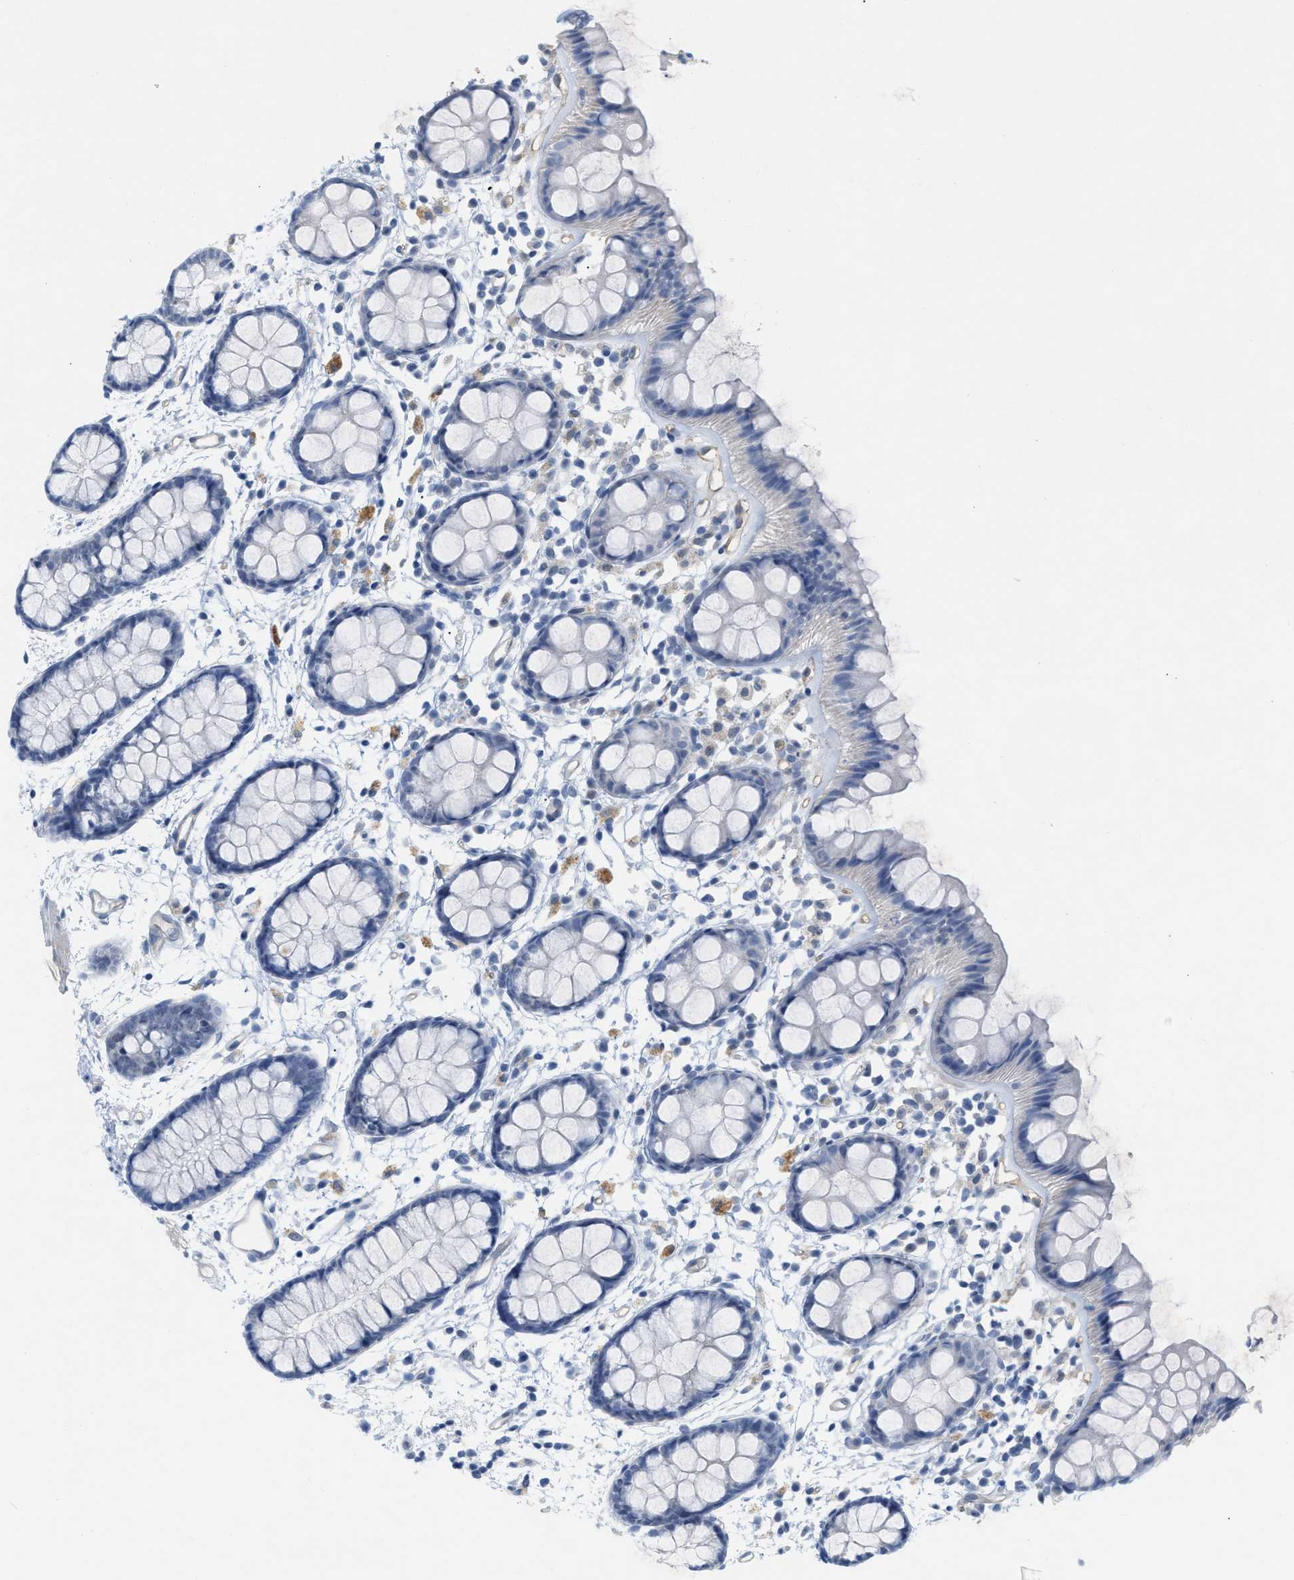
{"staining": {"intensity": "negative", "quantity": "none", "location": "none"}, "tissue": "rectum", "cell_type": "Glandular cells", "image_type": "normal", "snomed": [{"axis": "morphology", "description": "Normal tissue, NOS"}, {"axis": "topography", "description": "Rectum"}], "caption": "DAB immunohistochemical staining of benign rectum displays no significant expression in glandular cells.", "gene": "HLTF", "patient": {"sex": "female", "age": 66}}